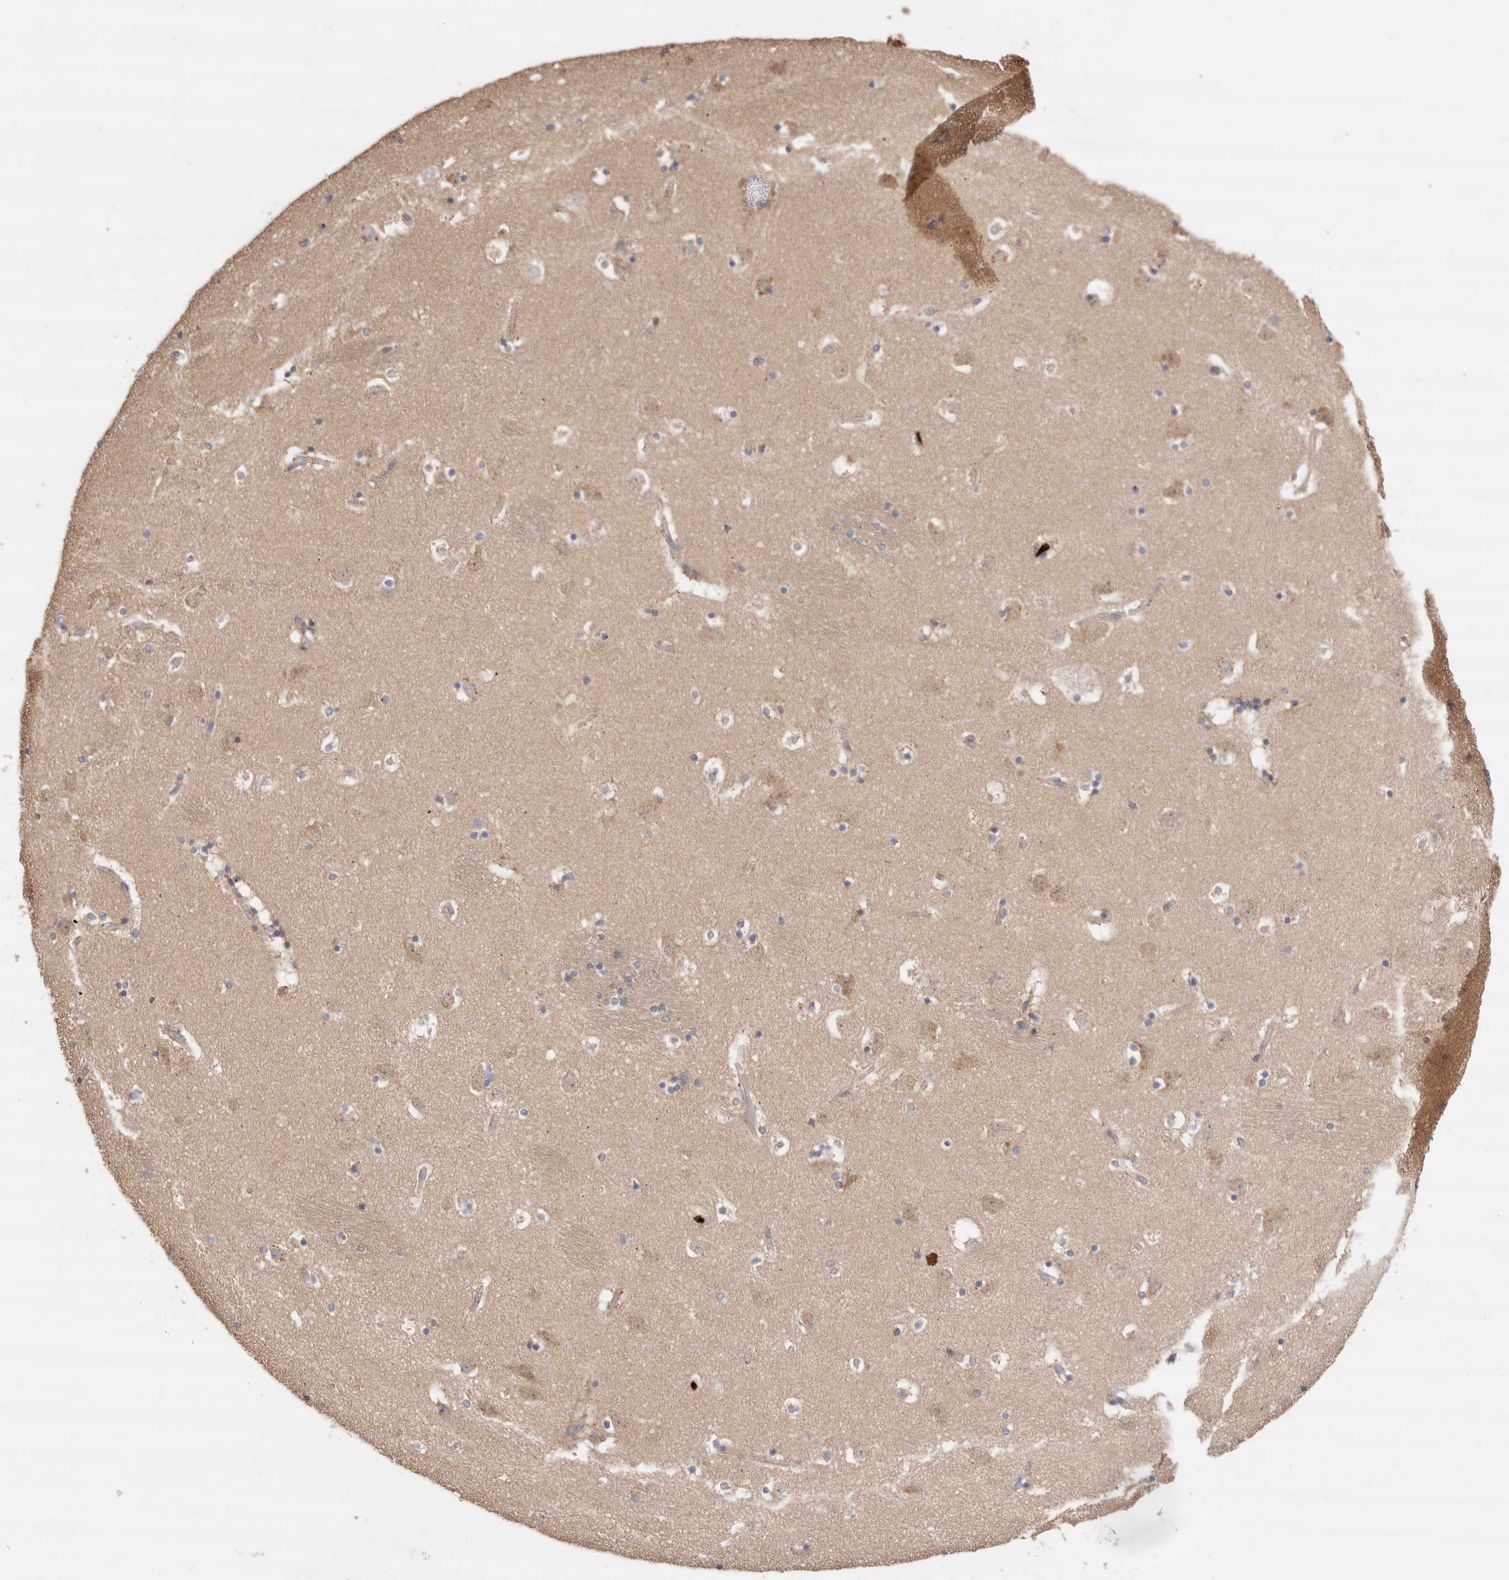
{"staining": {"intensity": "negative", "quantity": "none", "location": "none"}, "tissue": "caudate", "cell_type": "Glial cells", "image_type": "normal", "snomed": [{"axis": "morphology", "description": "Normal tissue, NOS"}, {"axis": "topography", "description": "Lateral ventricle wall"}], "caption": "The micrograph demonstrates no significant positivity in glial cells of caudate.", "gene": "NXT2", "patient": {"sex": "male", "age": 45}}